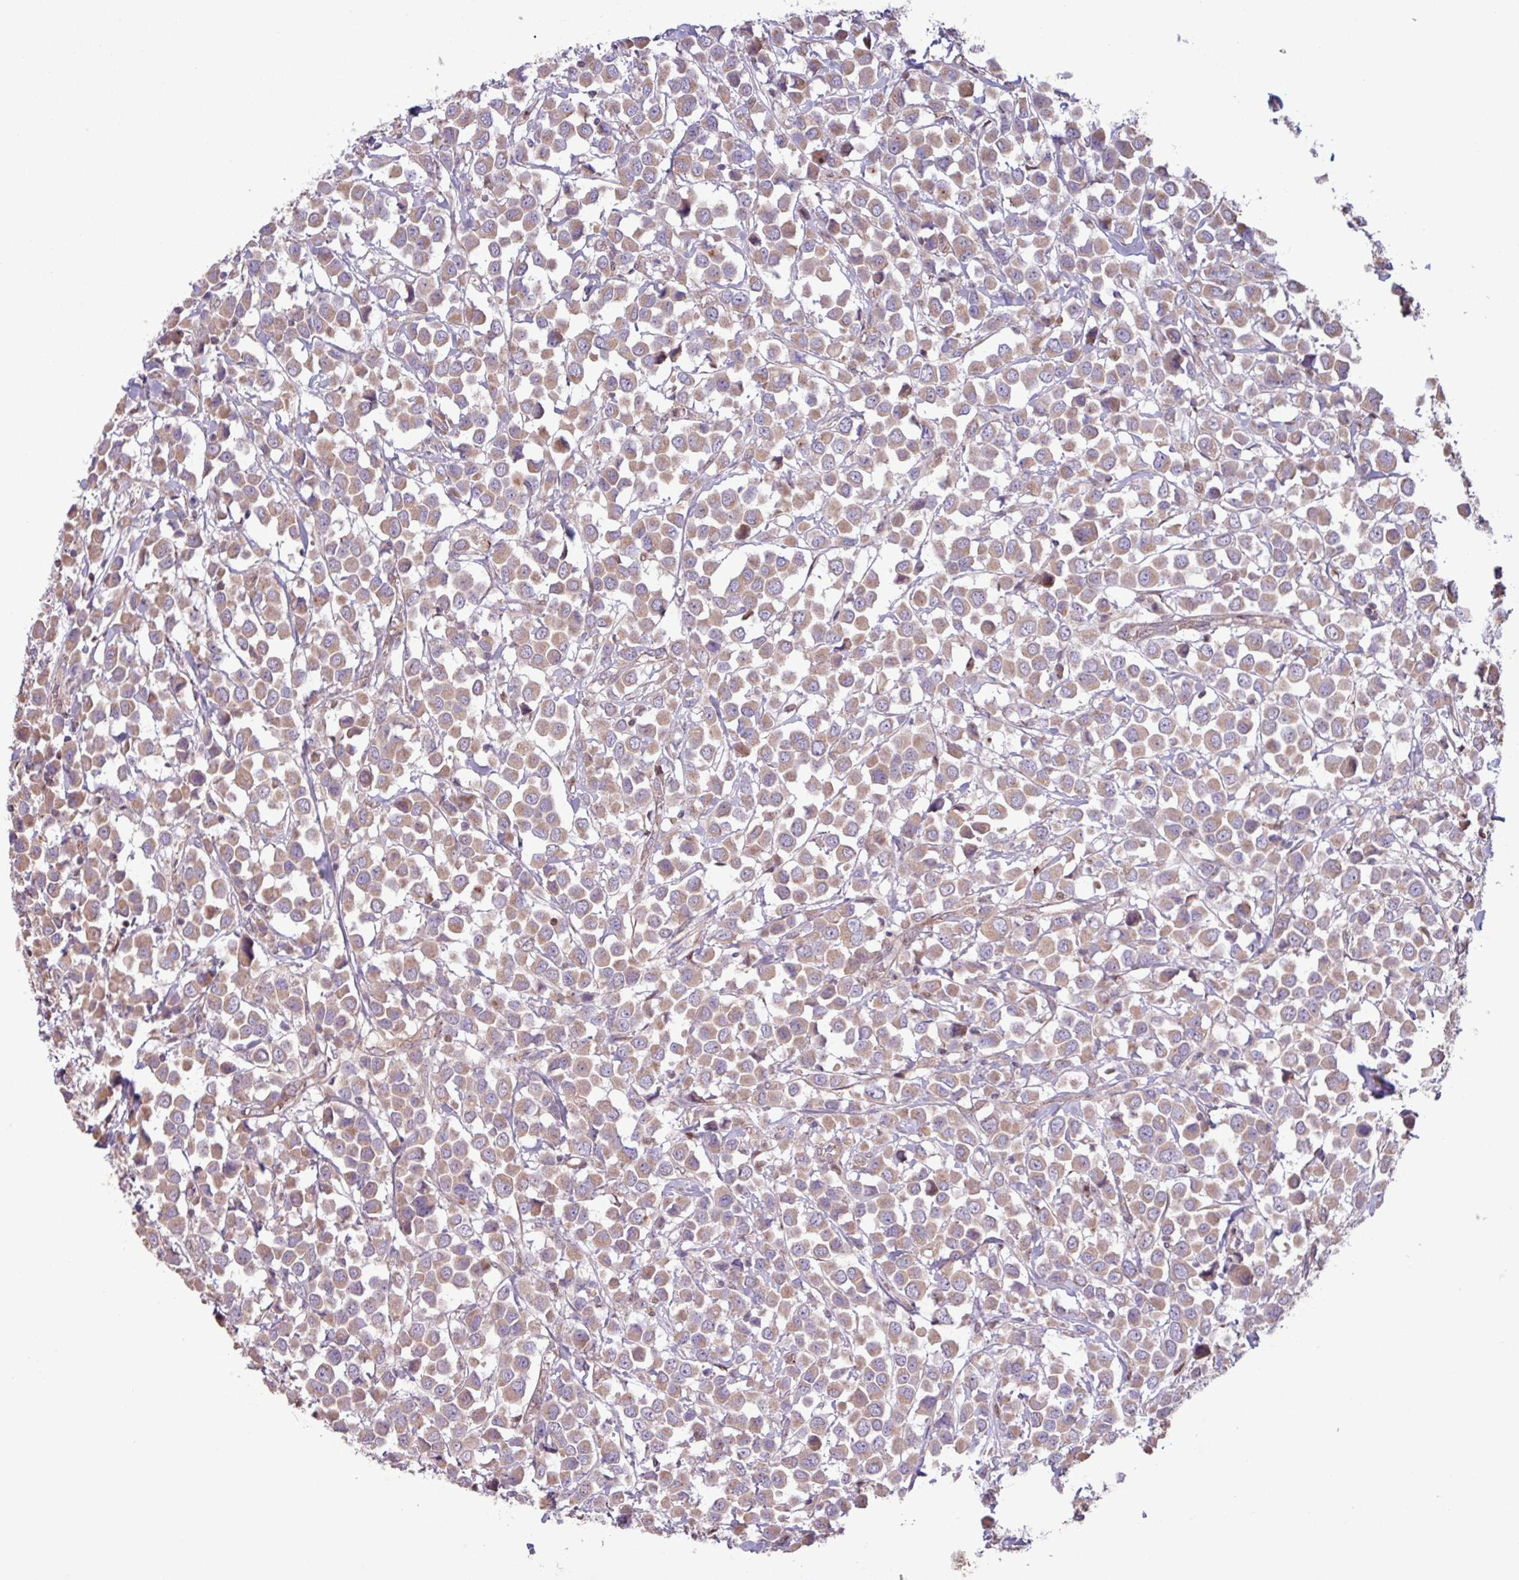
{"staining": {"intensity": "moderate", "quantity": ">75%", "location": "cytoplasmic/membranous"}, "tissue": "breast cancer", "cell_type": "Tumor cells", "image_type": "cancer", "snomed": [{"axis": "morphology", "description": "Duct carcinoma"}, {"axis": "topography", "description": "Breast"}], "caption": "High-magnification brightfield microscopy of intraductal carcinoma (breast) stained with DAB (brown) and counterstained with hematoxylin (blue). tumor cells exhibit moderate cytoplasmic/membranous staining is identified in approximately>75% of cells. (DAB (3,3'-diaminobenzidine) = brown stain, brightfield microscopy at high magnification).", "gene": "PDPR", "patient": {"sex": "female", "age": 61}}